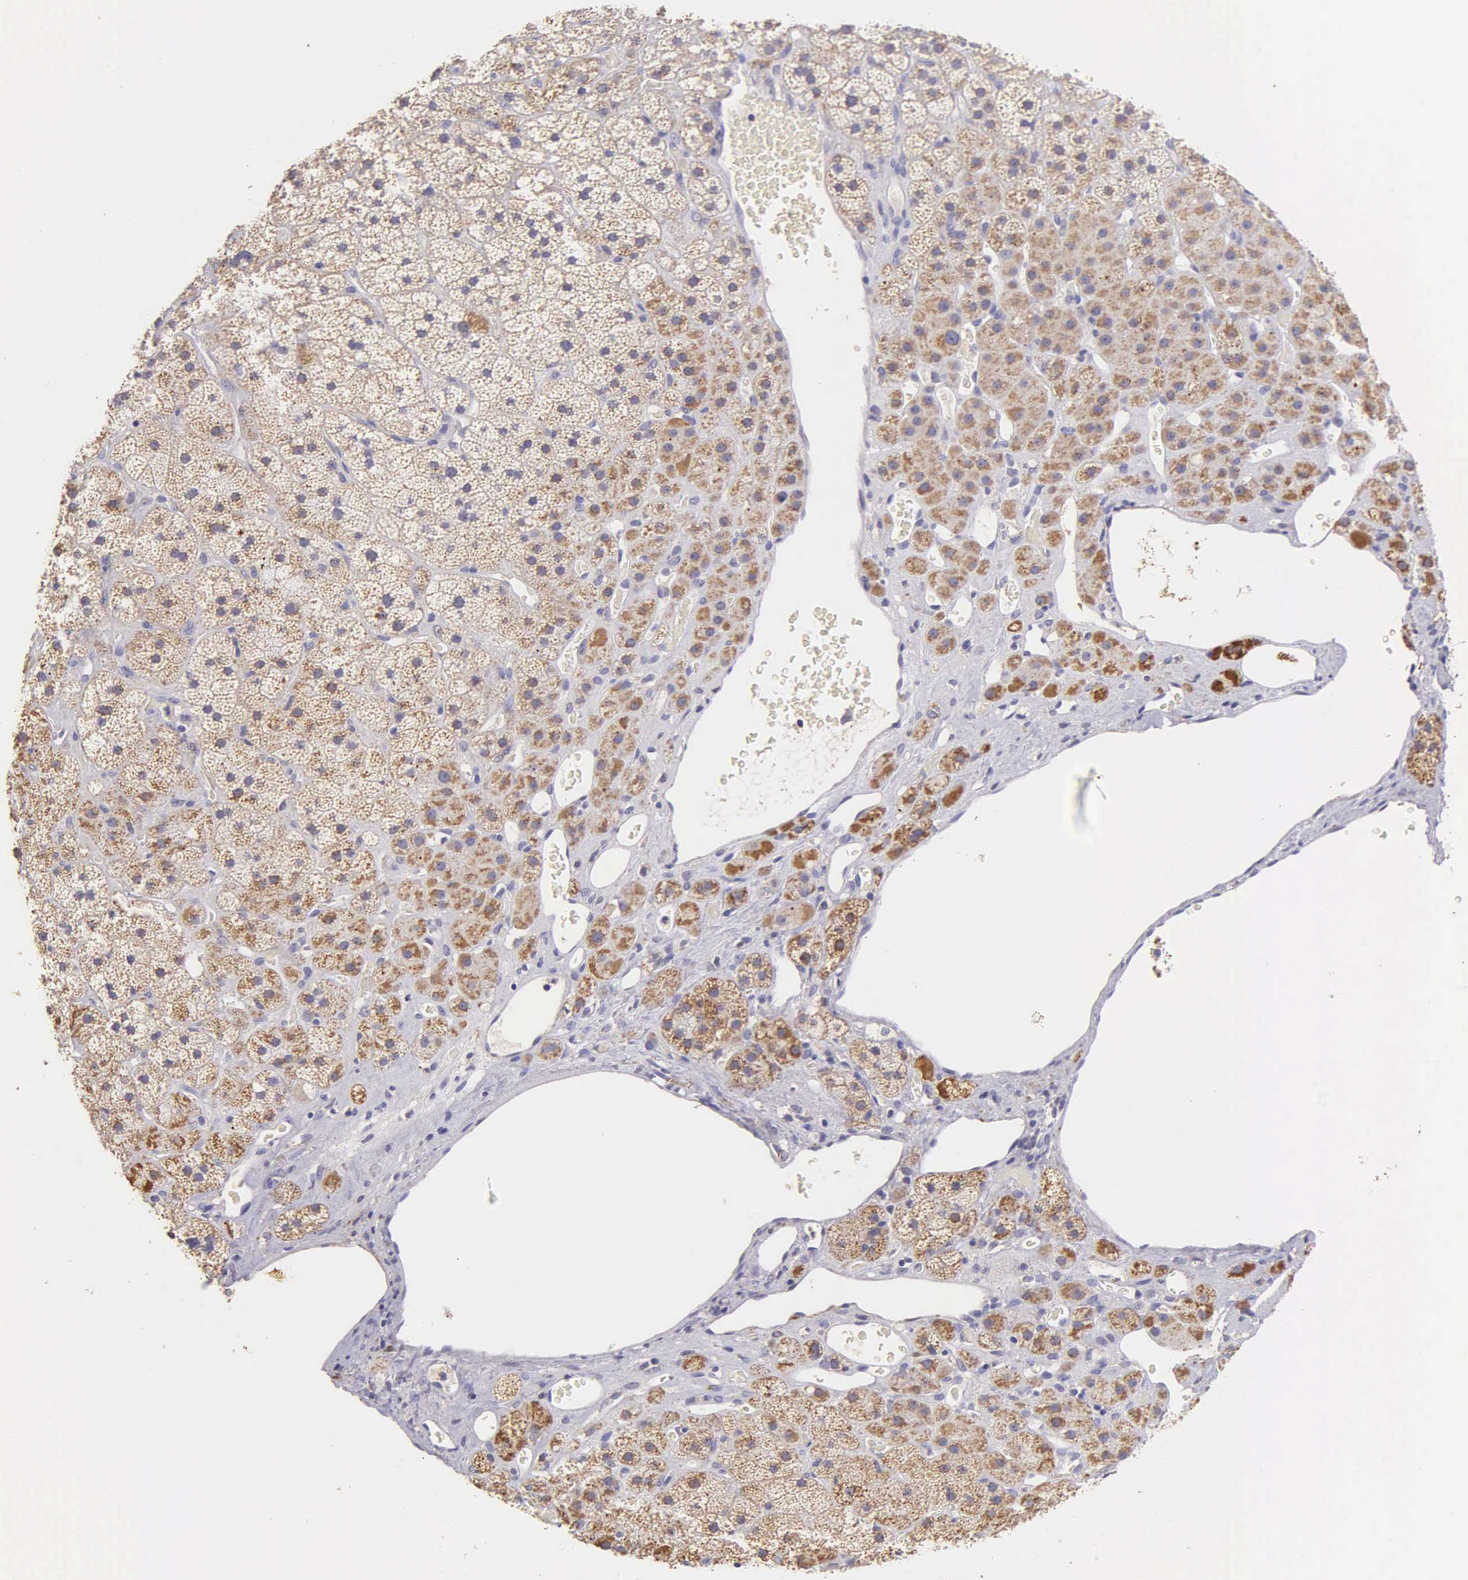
{"staining": {"intensity": "weak", "quantity": "25%-75%", "location": "cytoplasmic/membranous"}, "tissue": "adrenal gland", "cell_type": "Glandular cells", "image_type": "normal", "snomed": [{"axis": "morphology", "description": "Normal tissue, NOS"}, {"axis": "topography", "description": "Adrenal gland"}], "caption": "This image displays unremarkable adrenal gland stained with IHC to label a protein in brown. The cytoplasmic/membranous of glandular cells show weak positivity for the protein. Nuclei are counter-stained blue.", "gene": "ESR1", "patient": {"sex": "male", "age": 57}}